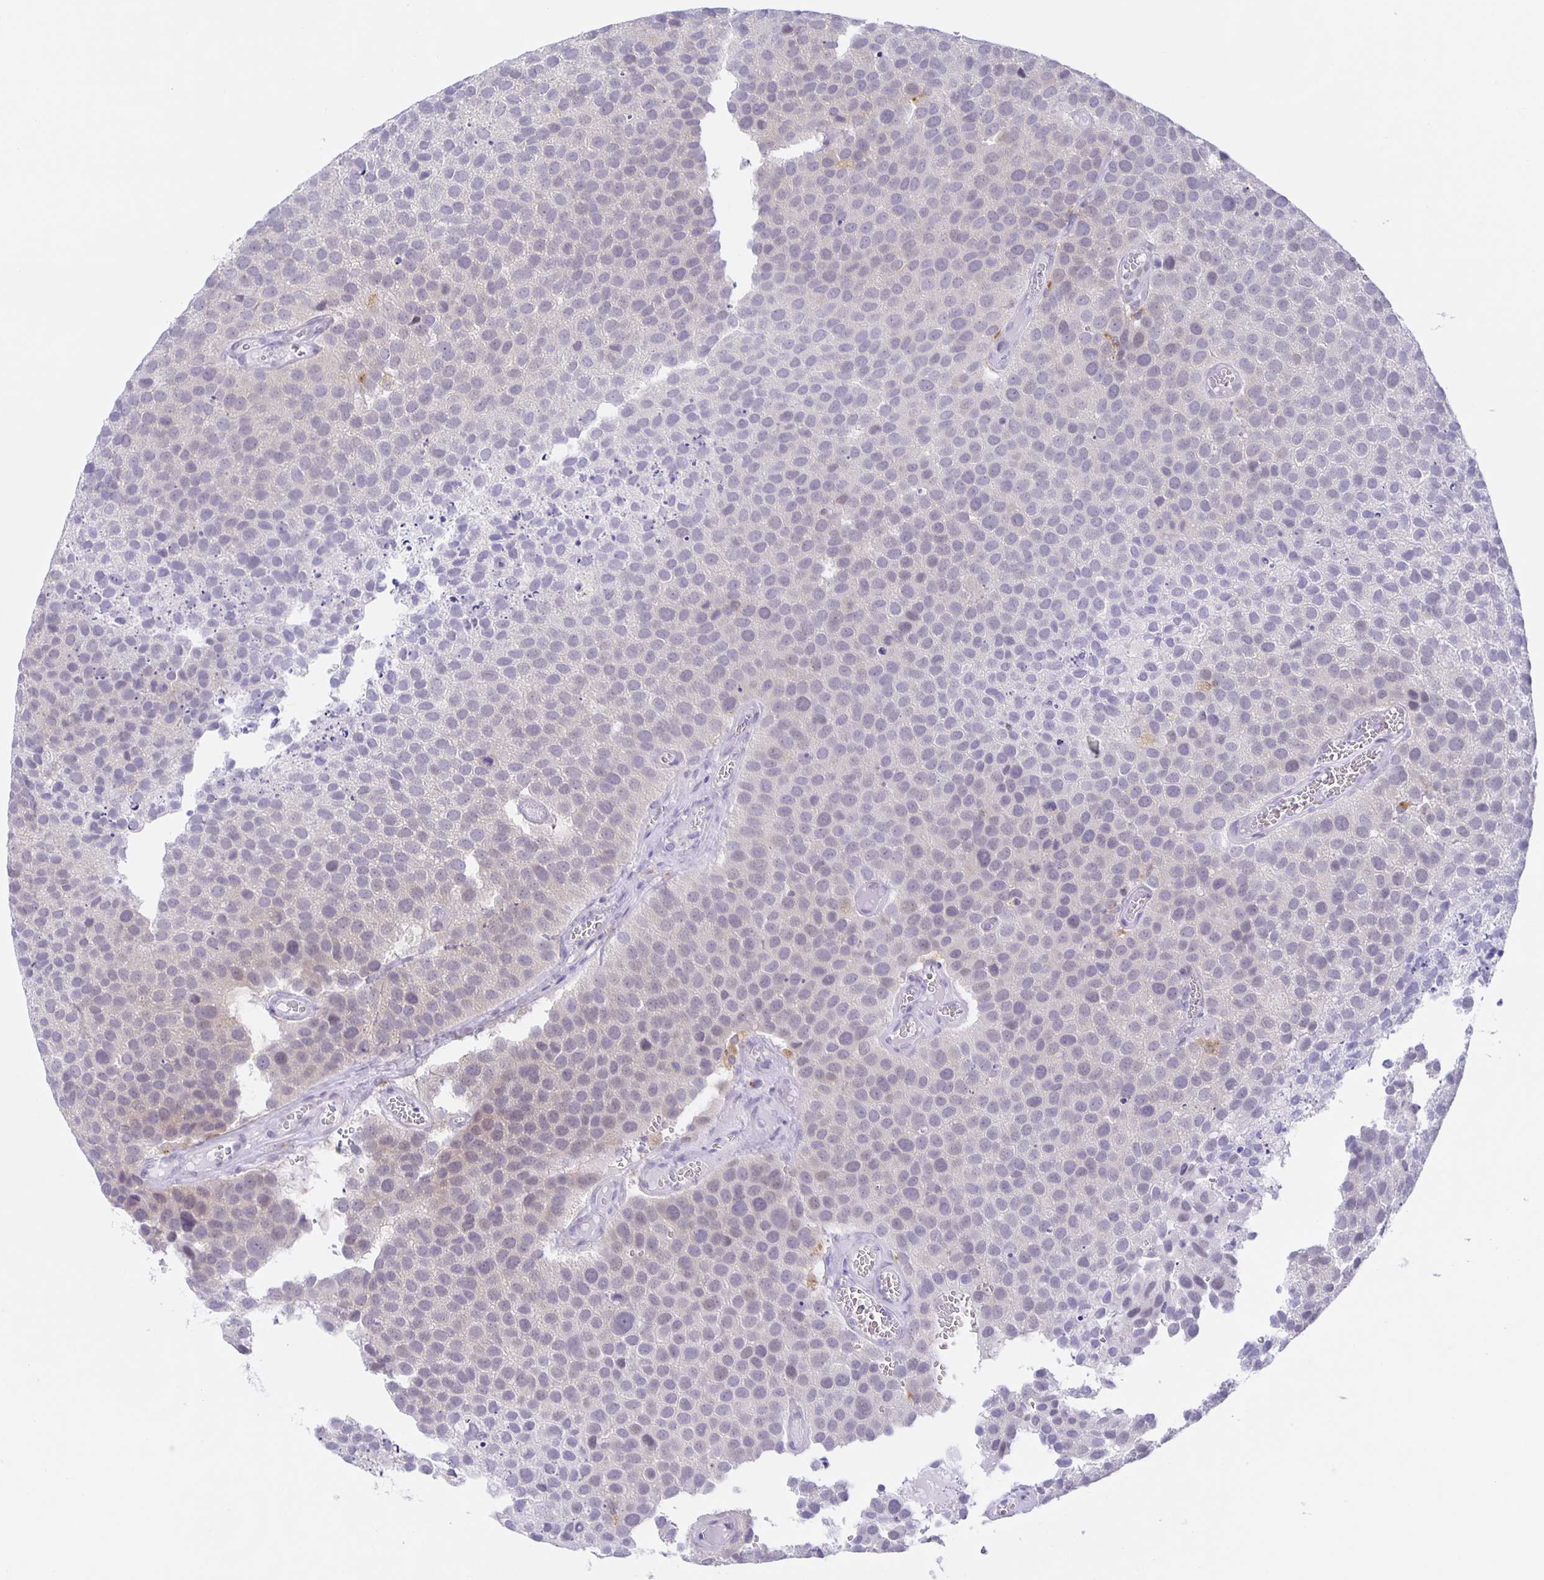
{"staining": {"intensity": "negative", "quantity": "none", "location": "none"}, "tissue": "urothelial cancer", "cell_type": "Tumor cells", "image_type": "cancer", "snomed": [{"axis": "morphology", "description": "Urothelial carcinoma, Low grade"}, {"axis": "topography", "description": "Urinary bladder"}], "caption": "Immunohistochemistry (IHC) of urothelial carcinoma (low-grade) exhibits no staining in tumor cells. (Stains: DAB (3,3'-diaminobenzidine) immunohistochemistry with hematoxylin counter stain, Microscopy: brightfield microscopy at high magnification).", "gene": "LIPA", "patient": {"sex": "female", "age": 69}}